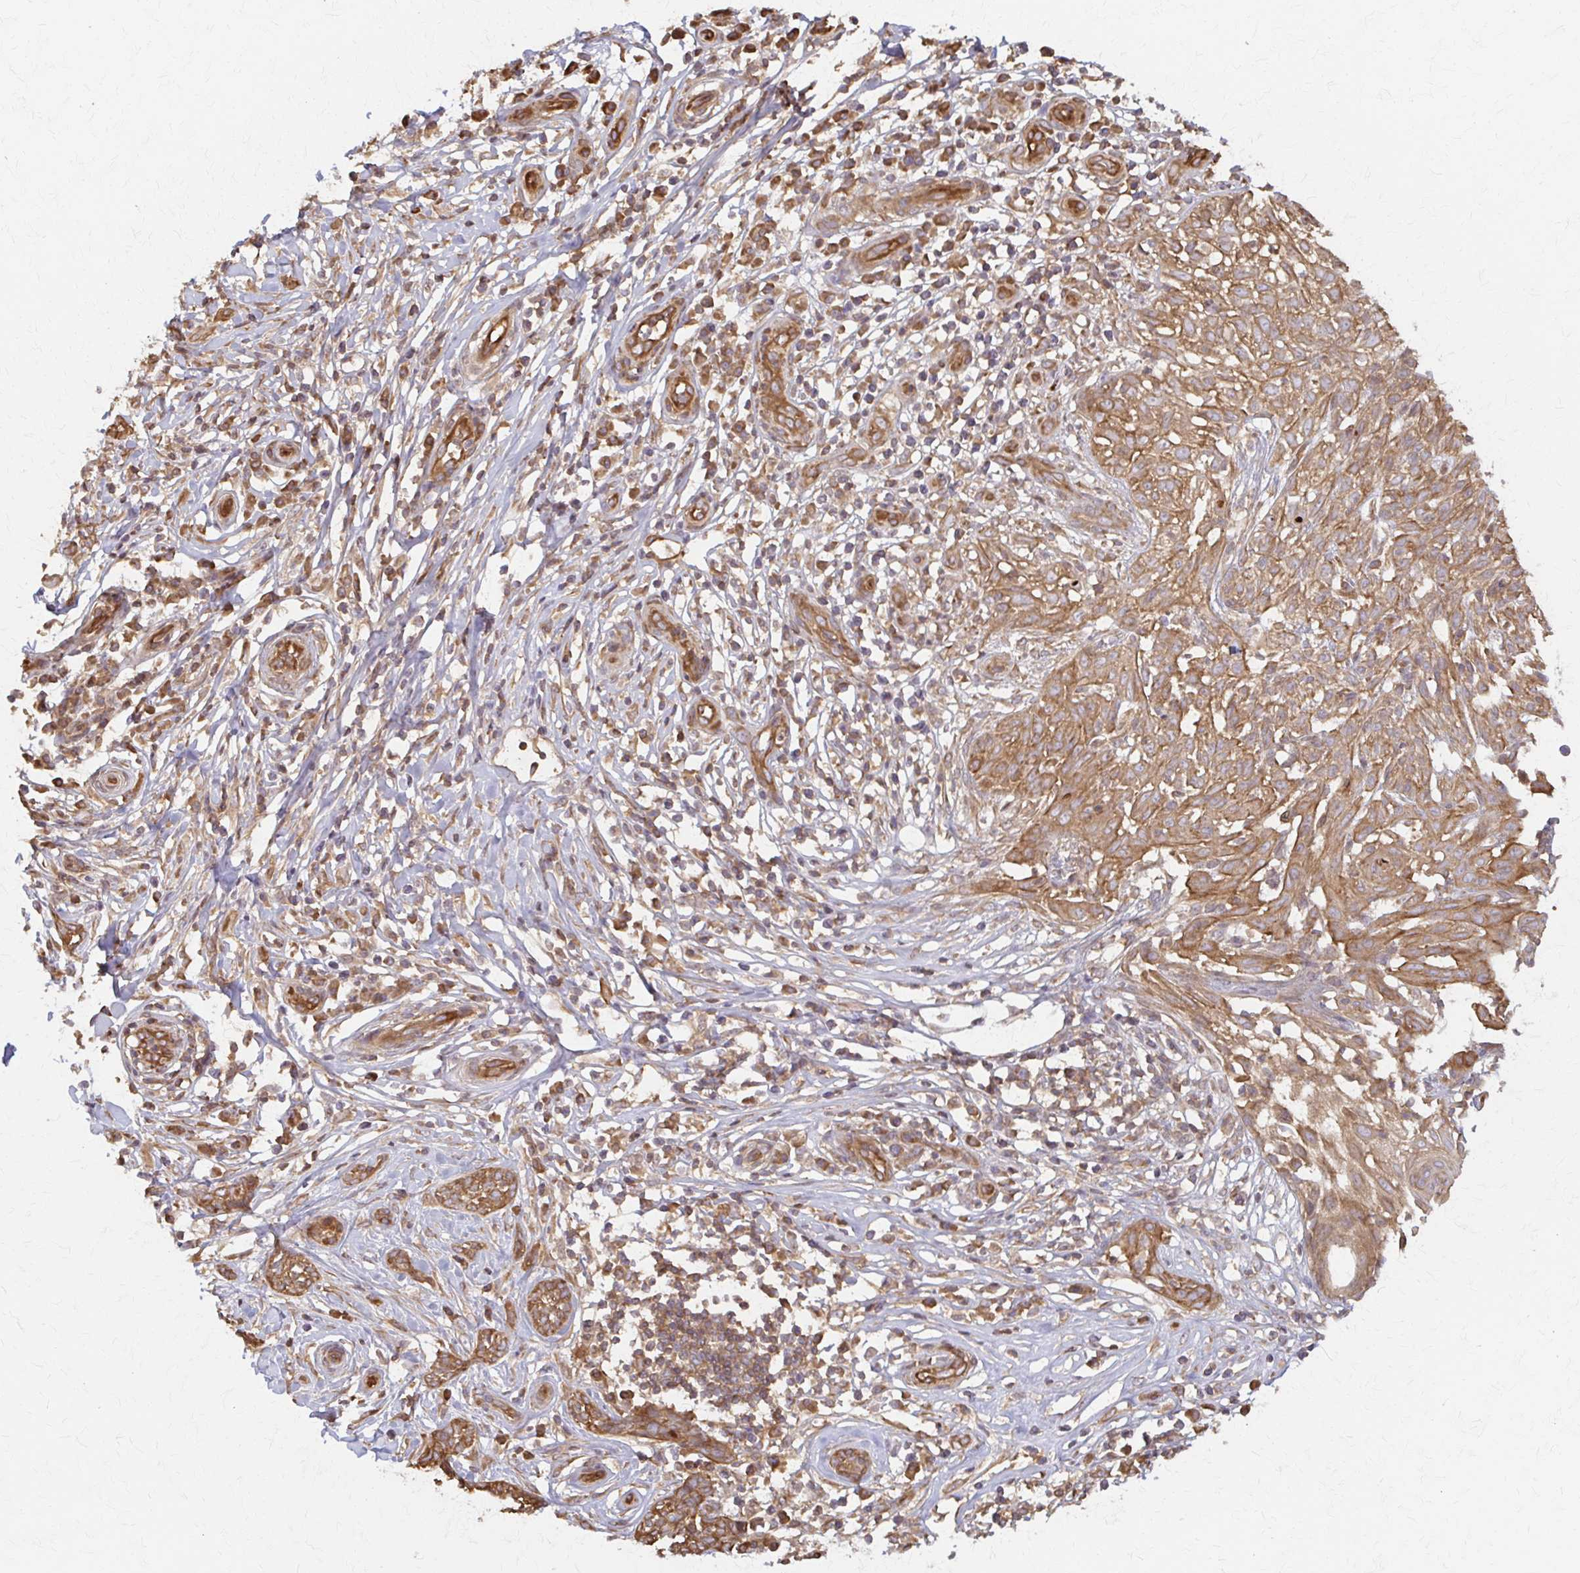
{"staining": {"intensity": "moderate", "quantity": ">75%", "location": "cytoplasmic/membranous"}, "tissue": "skin cancer", "cell_type": "Tumor cells", "image_type": "cancer", "snomed": [{"axis": "morphology", "description": "Basal cell carcinoma"}, {"axis": "topography", "description": "Skin"}, {"axis": "topography", "description": "Skin, foot"}], "caption": "Tumor cells exhibit medium levels of moderate cytoplasmic/membranous positivity in approximately >75% of cells in human skin basal cell carcinoma.", "gene": "ARHGAP35", "patient": {"sex": "female", "age": 86}}